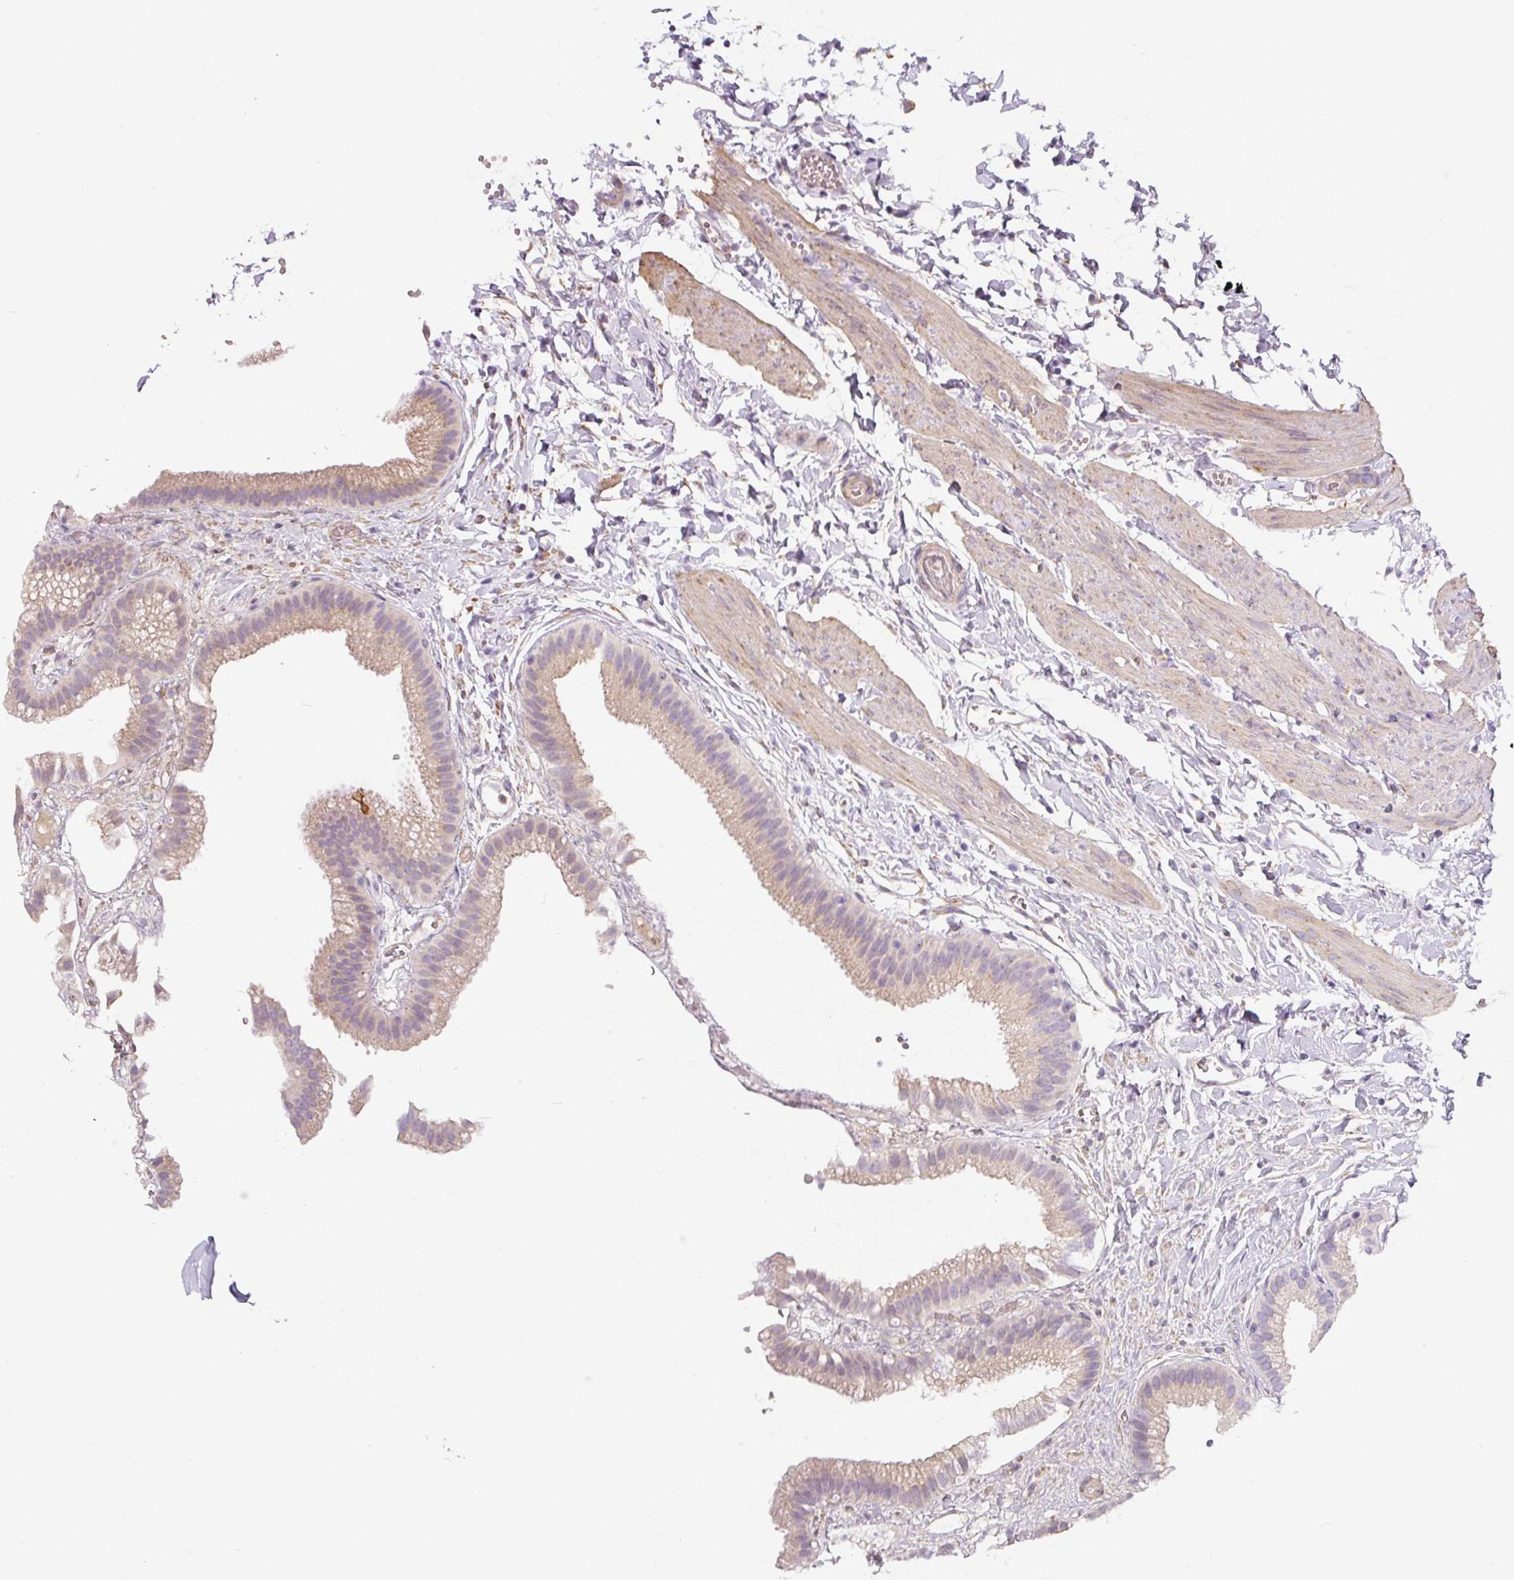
{"staining": {"intensity": "weak", "quantity": "25%-75%", "location": "cytoplasmic/membranous"}, "tissue": "gallbladder", "cell_type": "Glandular cells", "image_type": "normal", "snomed": [{"axis": "morphology", "description": "Normal tissue, NOS"}, {"axis": "topography", "description": "Gallbladder"}], "caption": "This micrograph exhibits immunohistochemistry staining of benign human gallbladder, with low weak cytoplasmic/membranous expression in approximately 25%-75% of glandular cells.", "gene": "PWWP3B", "patient": {"sex": "female", "age": 63}}